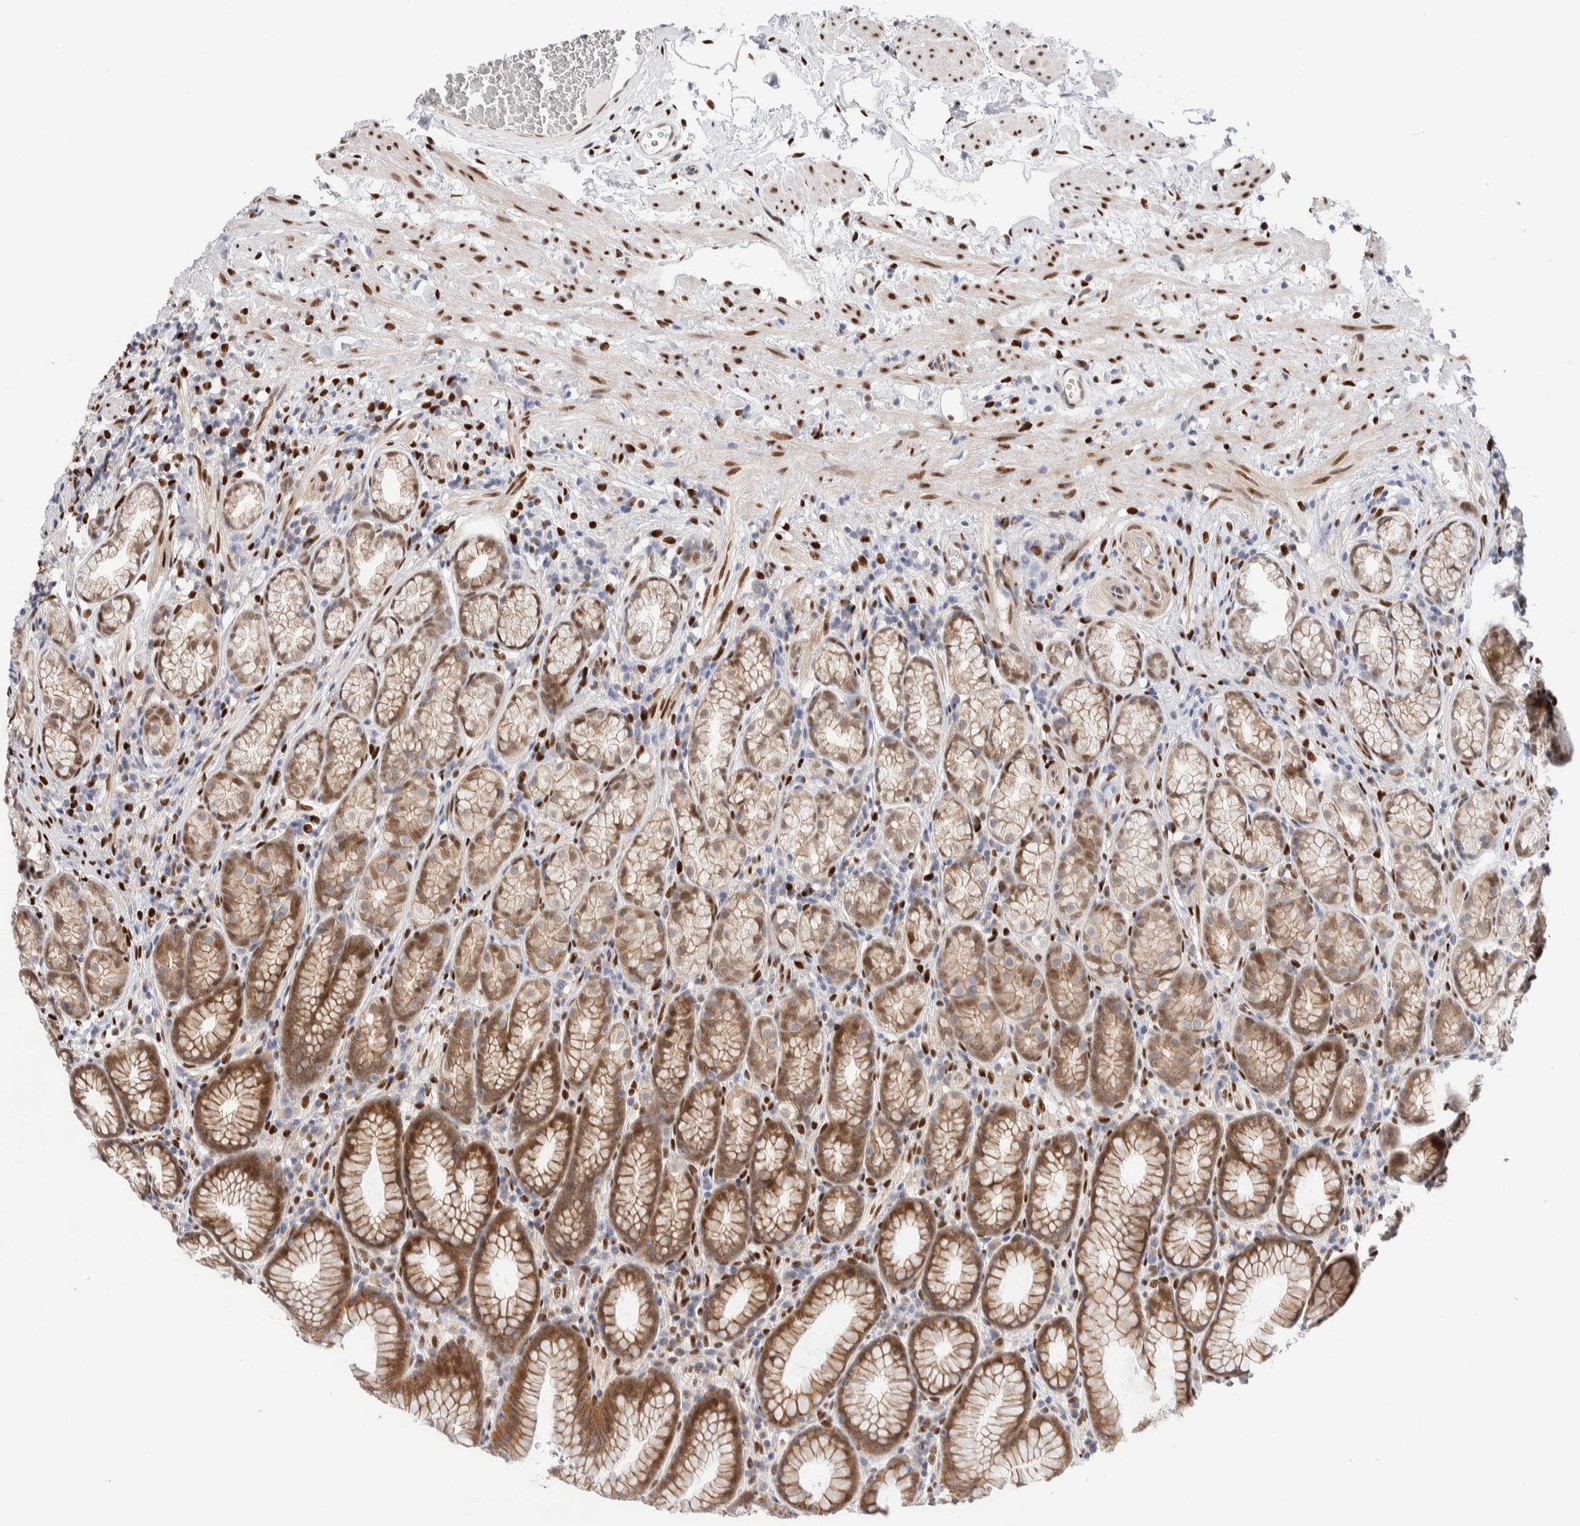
{"staining": {"intensity": "moderate", "quantity": ">75%", "location": "cytoplasmic/membranous,nuclear"}, "tissue": "stomach", "cell_type": "Glandular cells", "image_type": "normal", "snomed": [{"axis": "morphology", "description": "Normal tissue, NOS"}, {"axis": "topography", "description": "Stomach"}], "caption": "The micrograph displays immunohistochemical staining of normal stomach. There is moderate cytoplasmic/membranous,nuclear staining is identified in approximately >75% of glandular cells.", "gene": "NSMAF", "patient": {"sex": "male", "age": 42}}